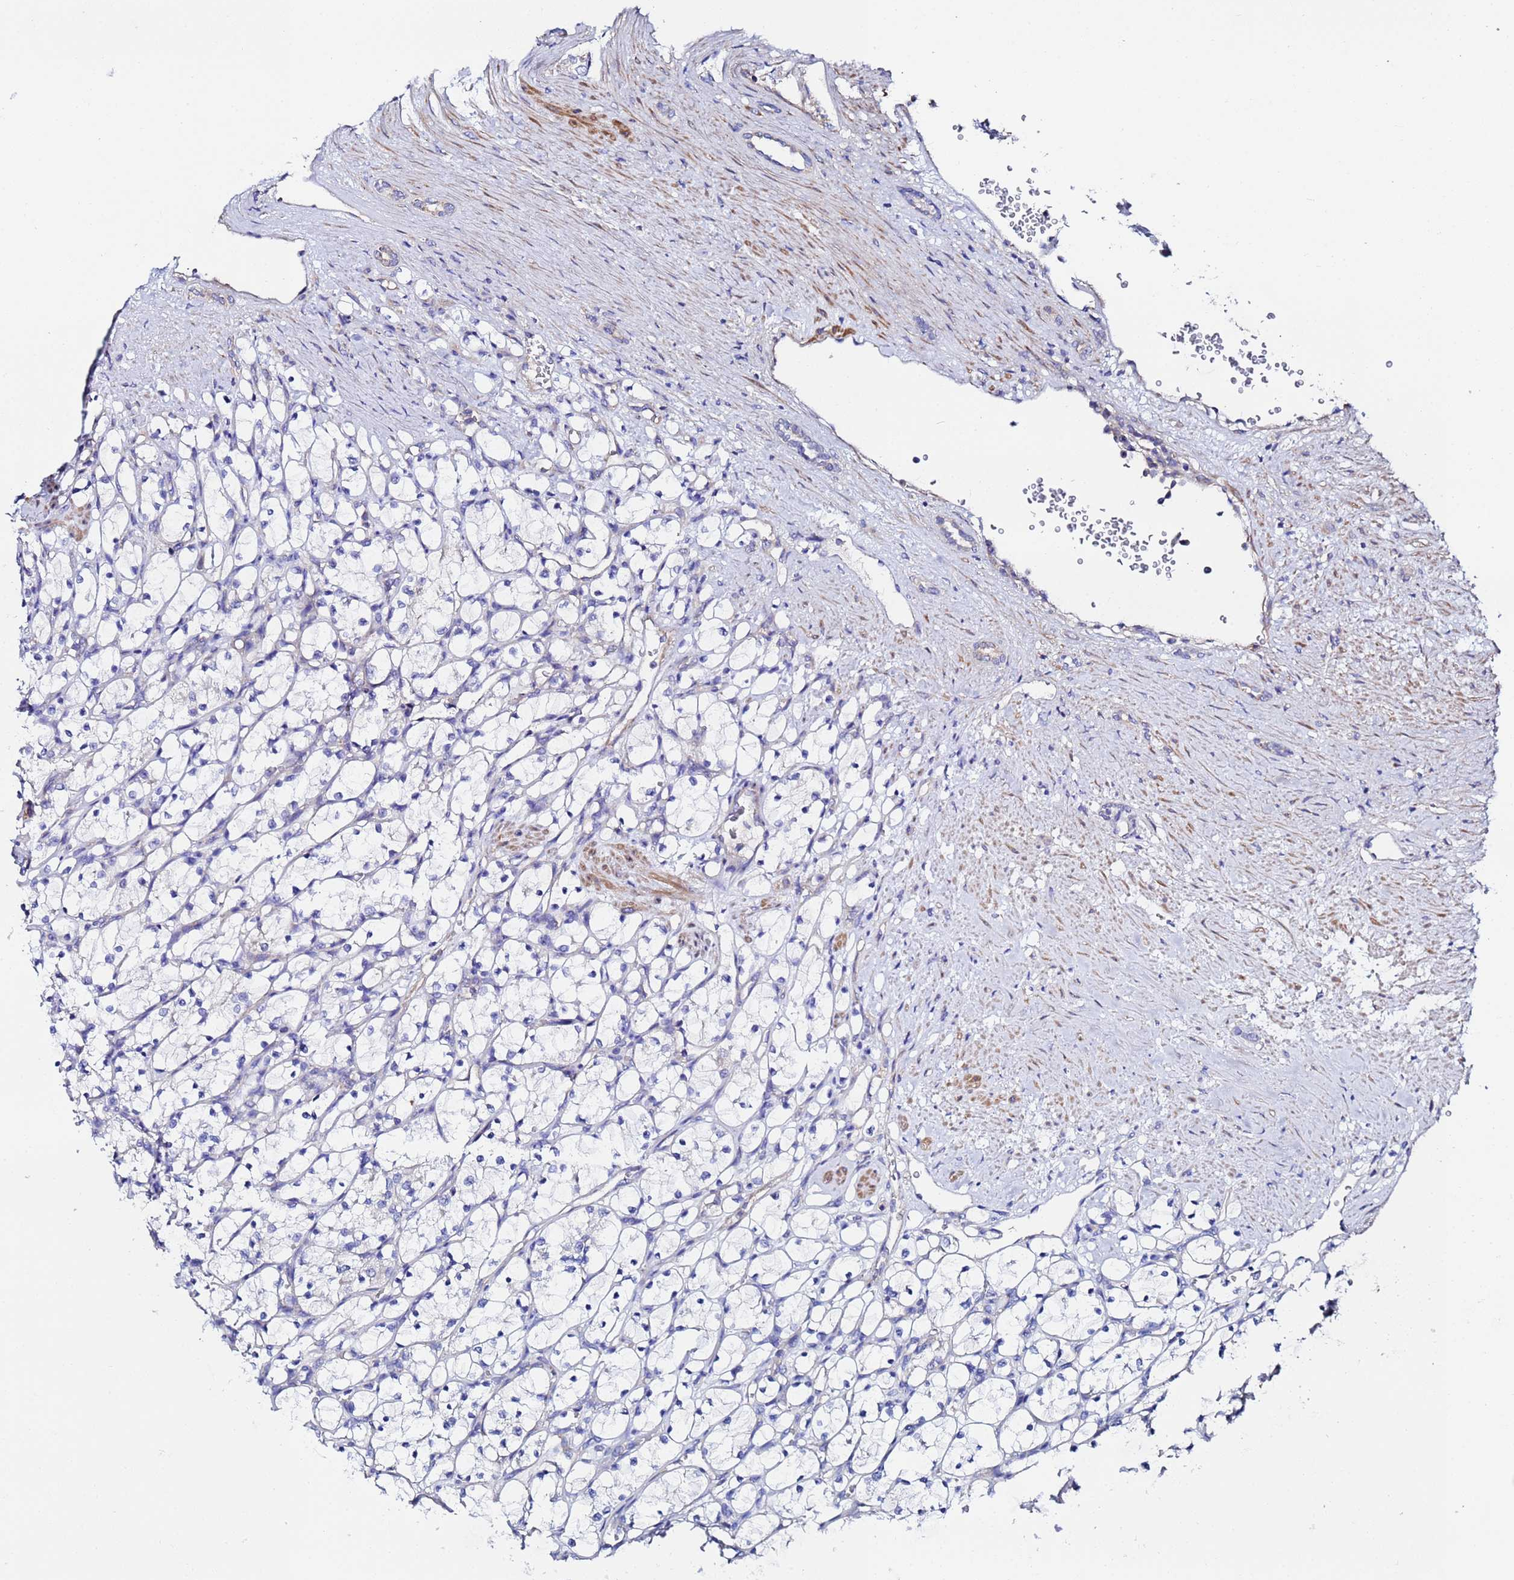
{"staining": {"intensity": "negative", "quantity": "none", "location": "none"}, "tissue": "renal cancer", "cell_type": "Tumor cells", "image_type": "cancer", "snomed": [{"axis": "morphology", "description": "Adenocarcinoma, NOS"}, {"axis": "topography", "description": "Kidney"}], "caption": "An image of human renal adenocarcinoma is negative for staining in tumor cells. (Stains: DAB immunohistochemistry with hematoxylin counter stain, Microscopy: brightfield microscopy at high magnification).", "gene": "FAHD2A", "patient": {"sex": "female", "age": 69}}